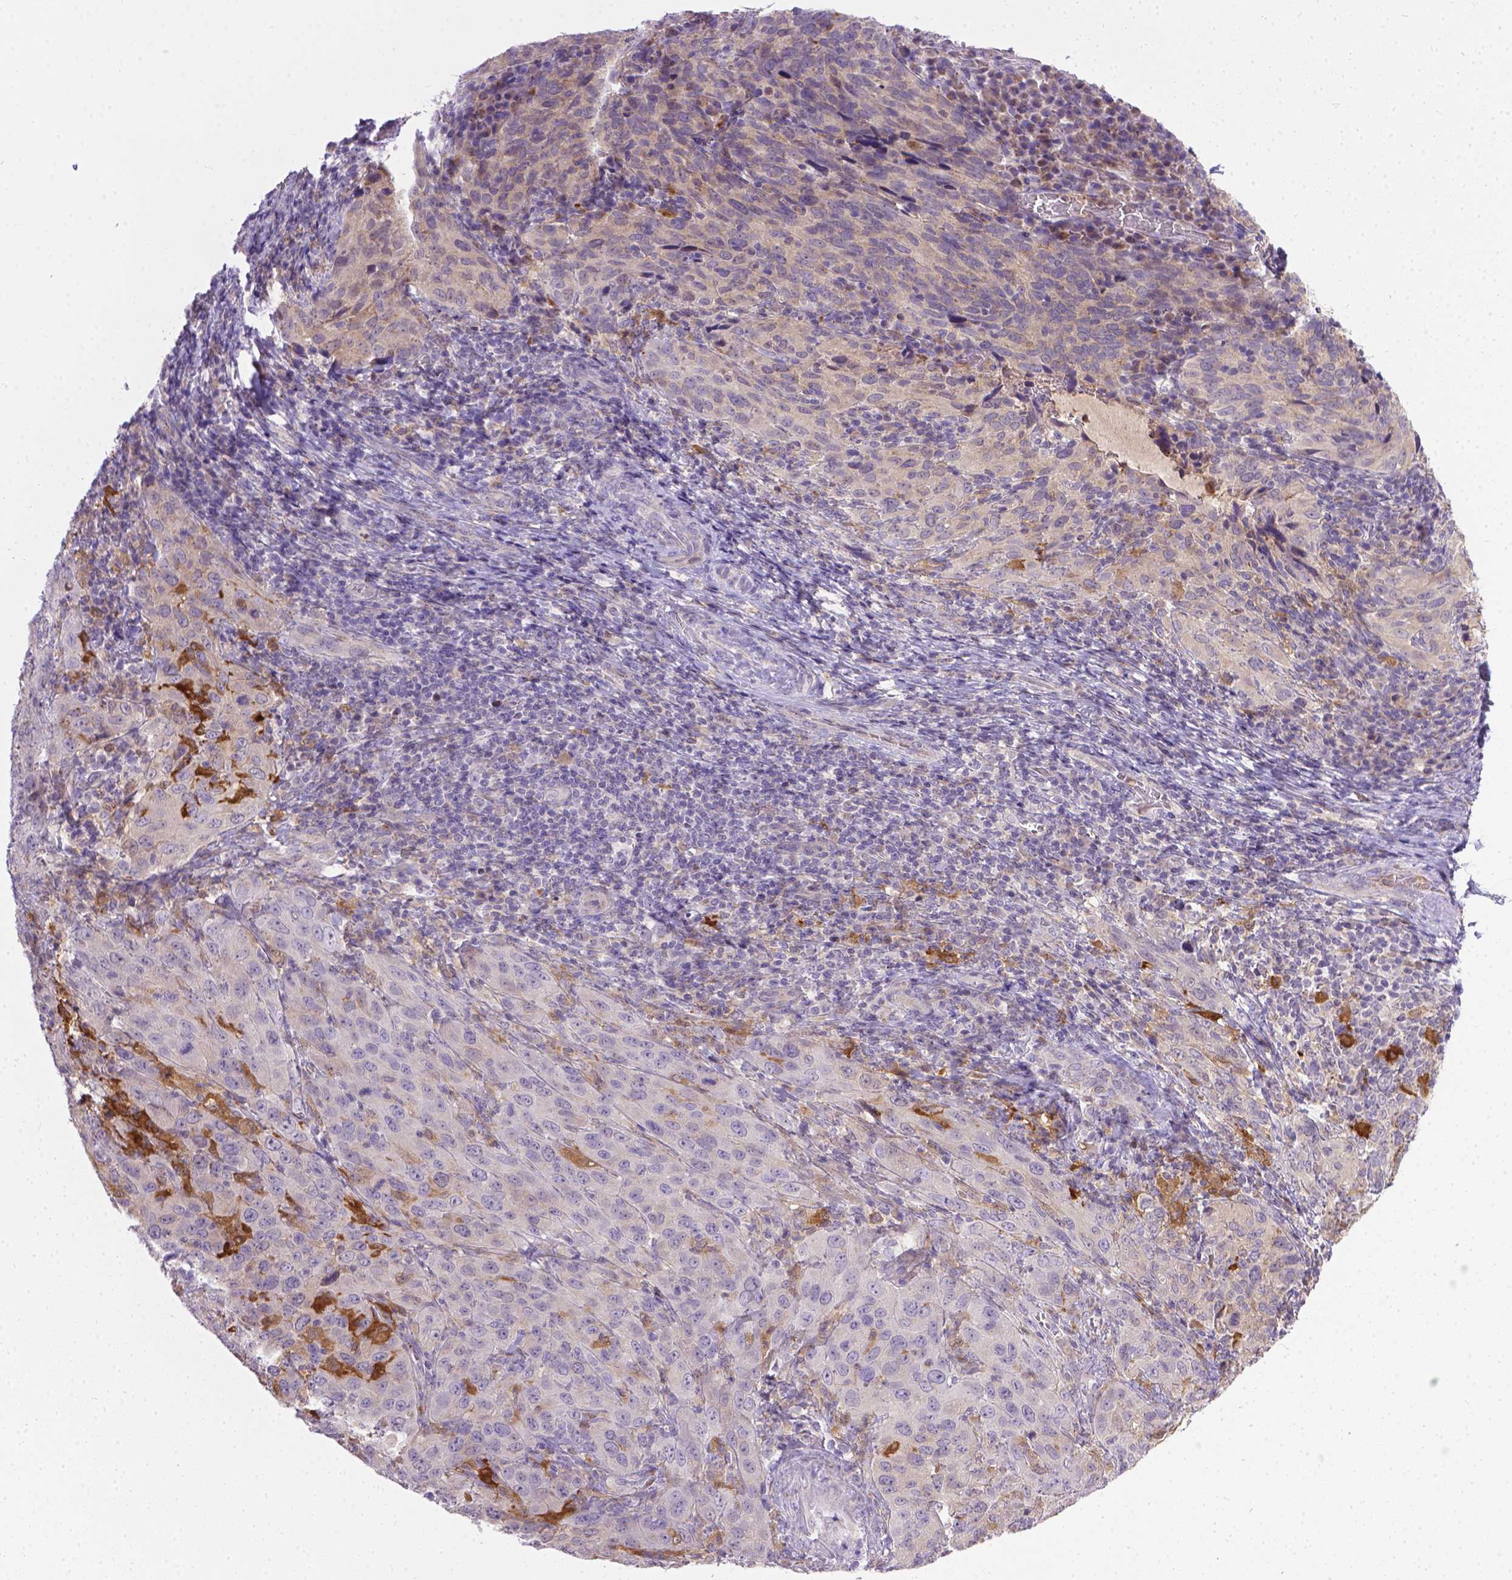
{"staining": {"intensity": "negative", "quantity": "none", "location": "none"}, "tissue": "cervical cancer", "cell_type": "Tumor cells", "image_type": "cancer", "snomed": [{"axis": "morphology", "description": "Normal tissue, NOS"}, {"axis": "morphology", "description": "Squamous cell carcinoma, NOS"}, {"axis": "topography", "description": "Cervix"}], "caption": "A high-resolution histopathology image shows immunohistochemistry staining of cervical squamous cell carcinoma, which reveals no significant expression in tumor cells.", "gene": "TM4SF18", "patient": {"sex": "female", "age": 51}}